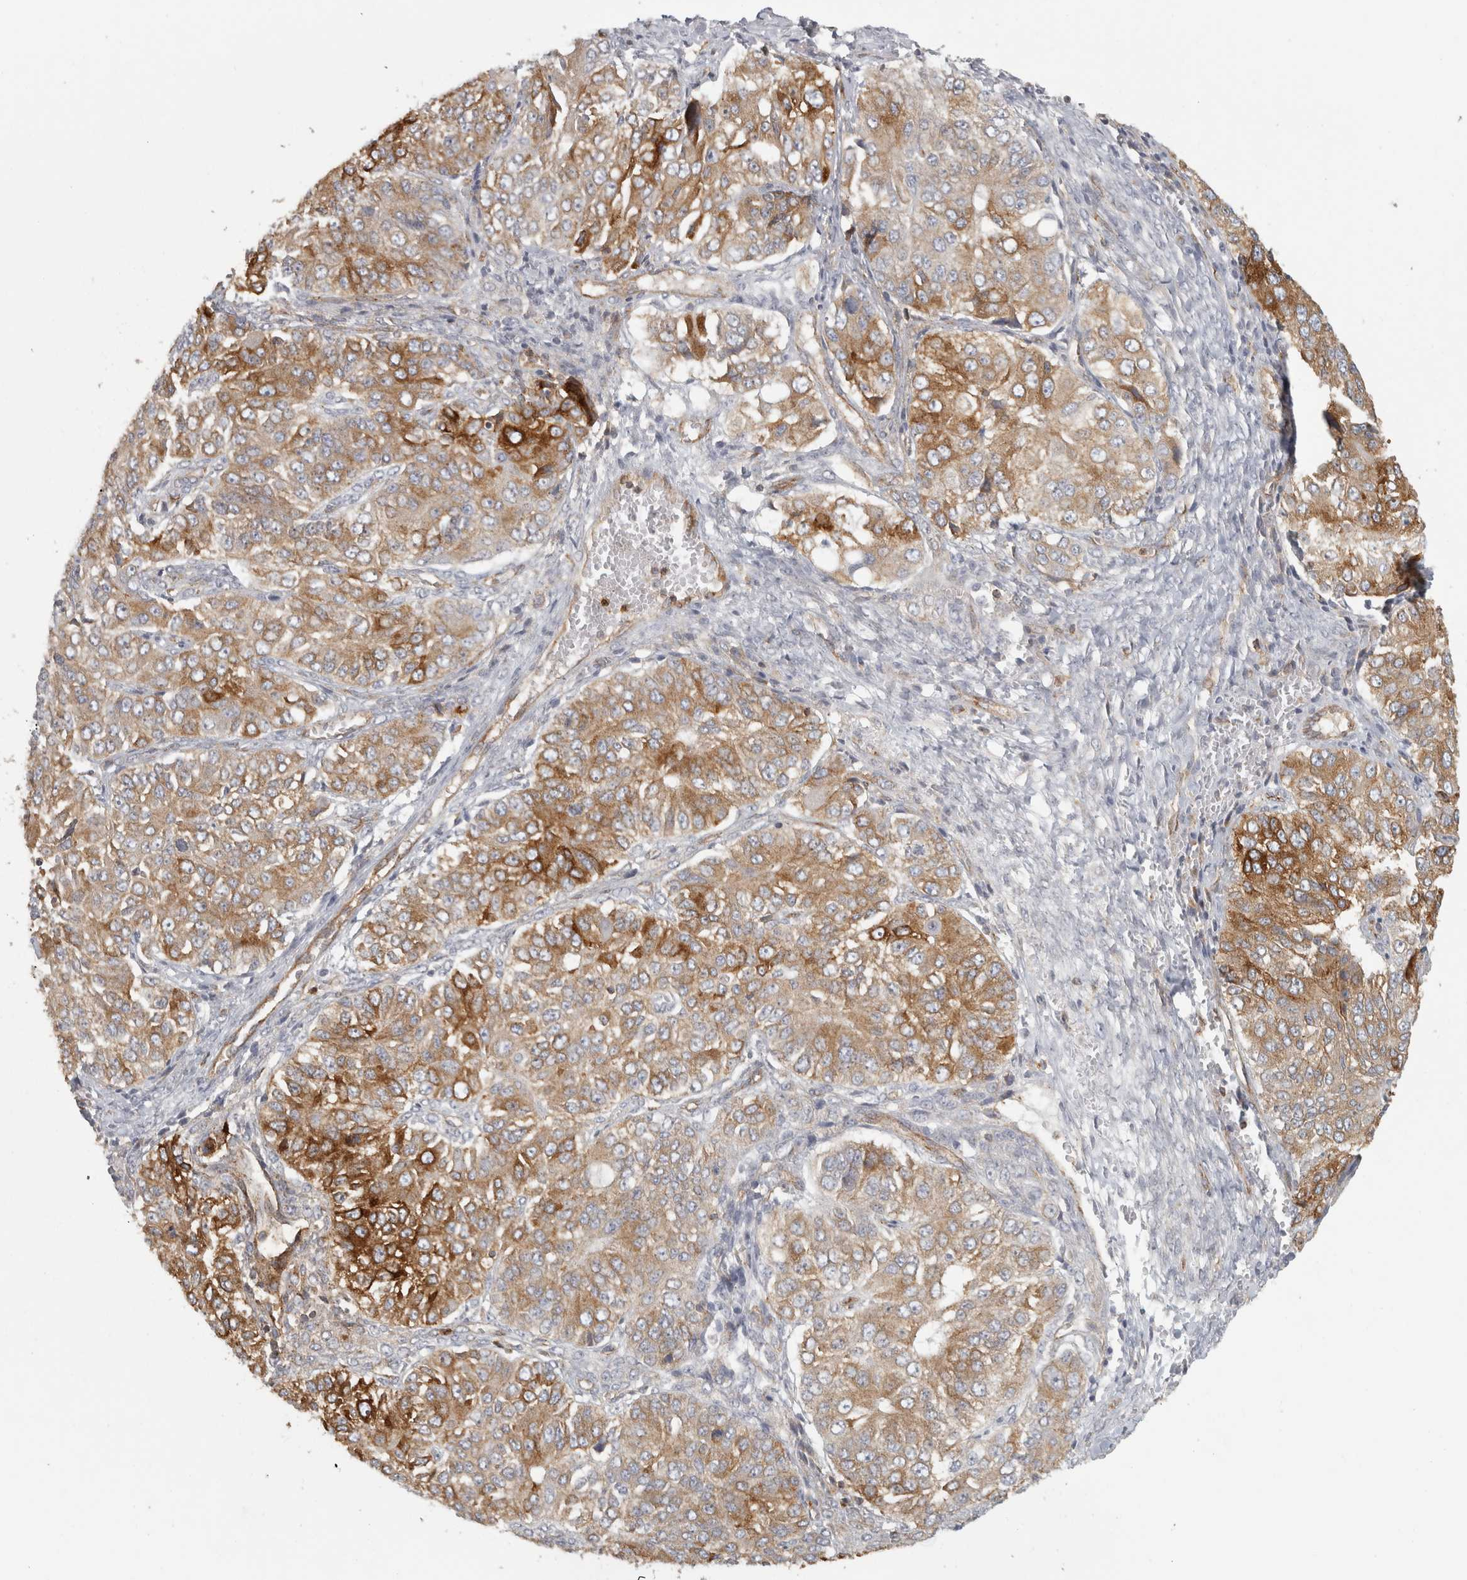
{"staining": {"intensity": "moderate", "quantity": ">75%", "location": "cytoplasmic/membranous"}, "tissue": "ovarian cancer", "cell_type": "Tumor cells", "image_type": "cancer", "snomed": [{"axis": "morphology", "description": "Carcinoma, endometroid"}, {"axis": "topography", "description": "Ovary"}], "caption": "Immunohistochemistry micrograph of neoplastic tissue: human ovarian cancer (endometroid carcinoma) stained using IHC displays medium levels of moderate protein expression localized specifically in the cytoplasmic/membranous of tumor cells, appearing as a cytoplasmic/membranous brown color.", "gene": "HLA-E", "patient": {"sex": "female", "age": 51}}